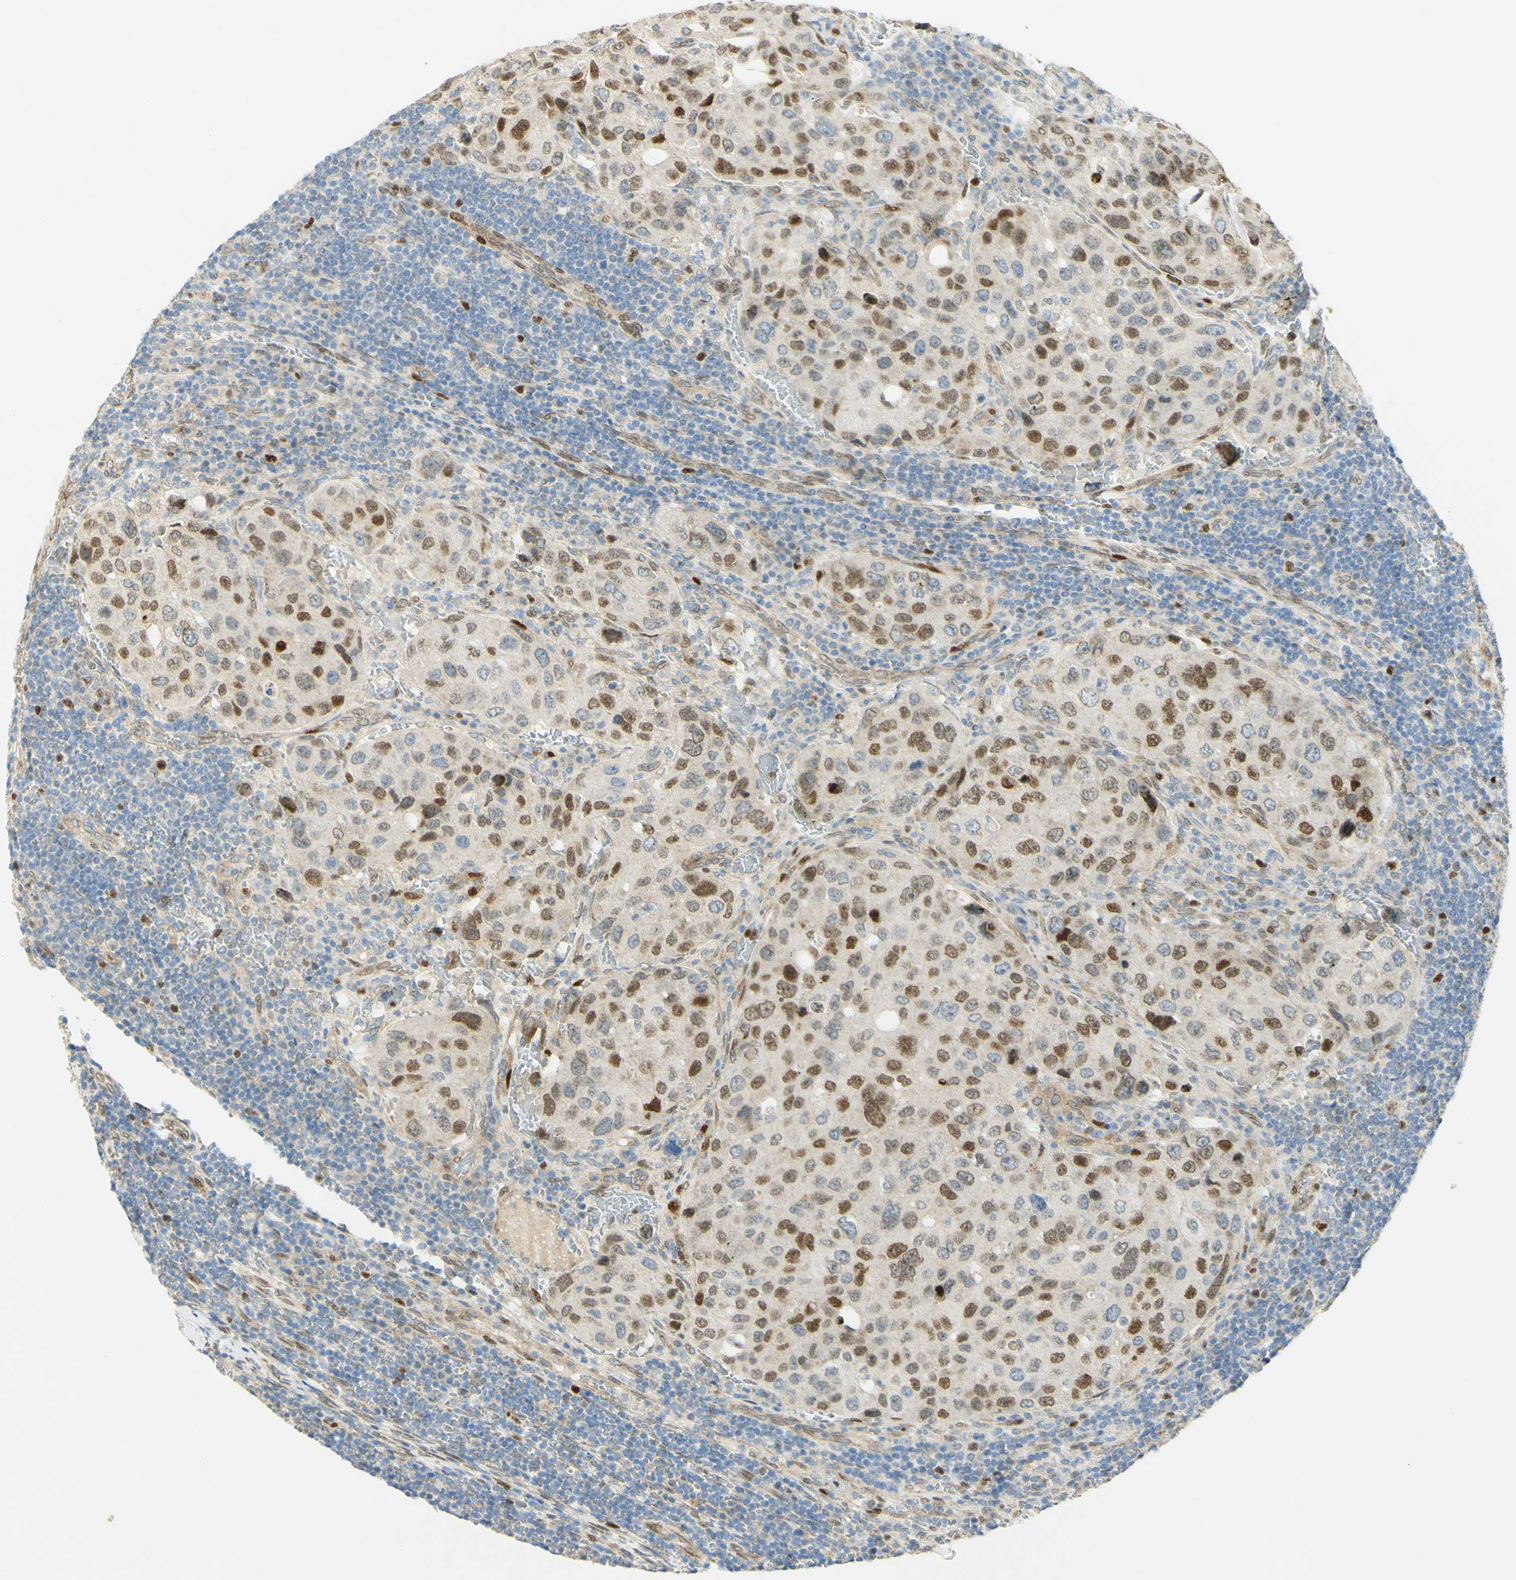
{"staining": {"intensity": "strong", "quantity": "25%-75%", "location": "nuclear"}, "tissue": "urothelial cancer", "cell_type": "Tumor cells", "image_type": "cancer", "snomed": [{"axis": "morphology", "description": "Urothelial carcinoma, High grade"}, {"axis": "topography", "description": "Lymph node"}, {"axis": "topography", "description": "Urinary bladder"}], "caption": "Tumor cells show high levels of strong nuclear staining in about 25%-75% of cells in human urothelial cancer.", "gene": "E2F1", "patient": {"sex": "male", "age": 51}}